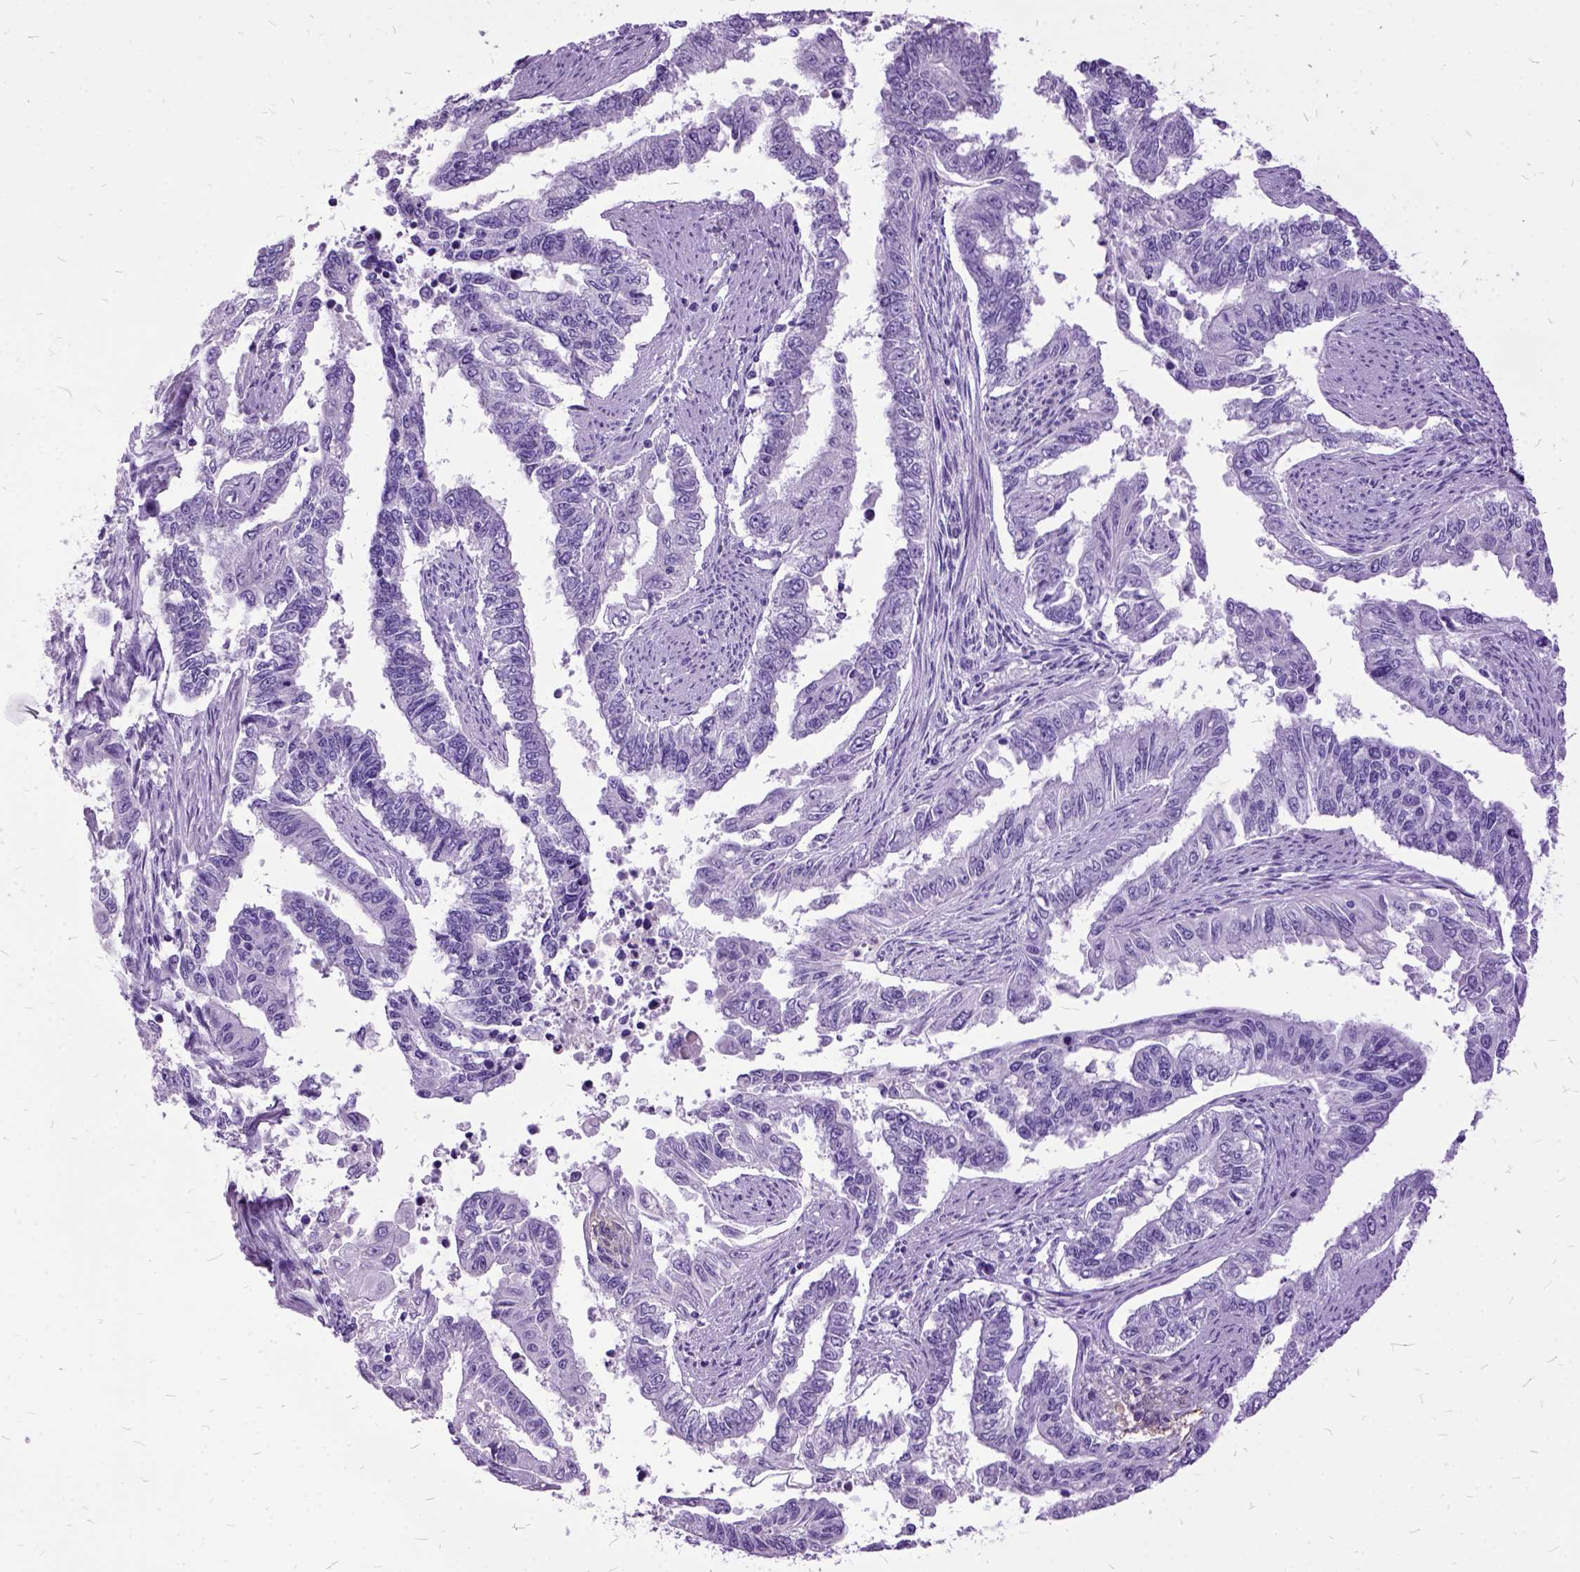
{"staining": {"intensity": "negative", "quantity": "none", "location": "none"}, "tissue": "endometrial cancer", "cell_type": "Tumor cells", "image_type": "cancer", "snomed": [{"axis": "morphology", "description": "Adenocarcinoma, NOS"}, {"axis": "topography", "description": "Uterus"}], "caption": "Tumor cells show no significant protein expression in endometrial adenocarcinoma.", "gene": "MME", "patient": {"sex": "female", "age": 59}}